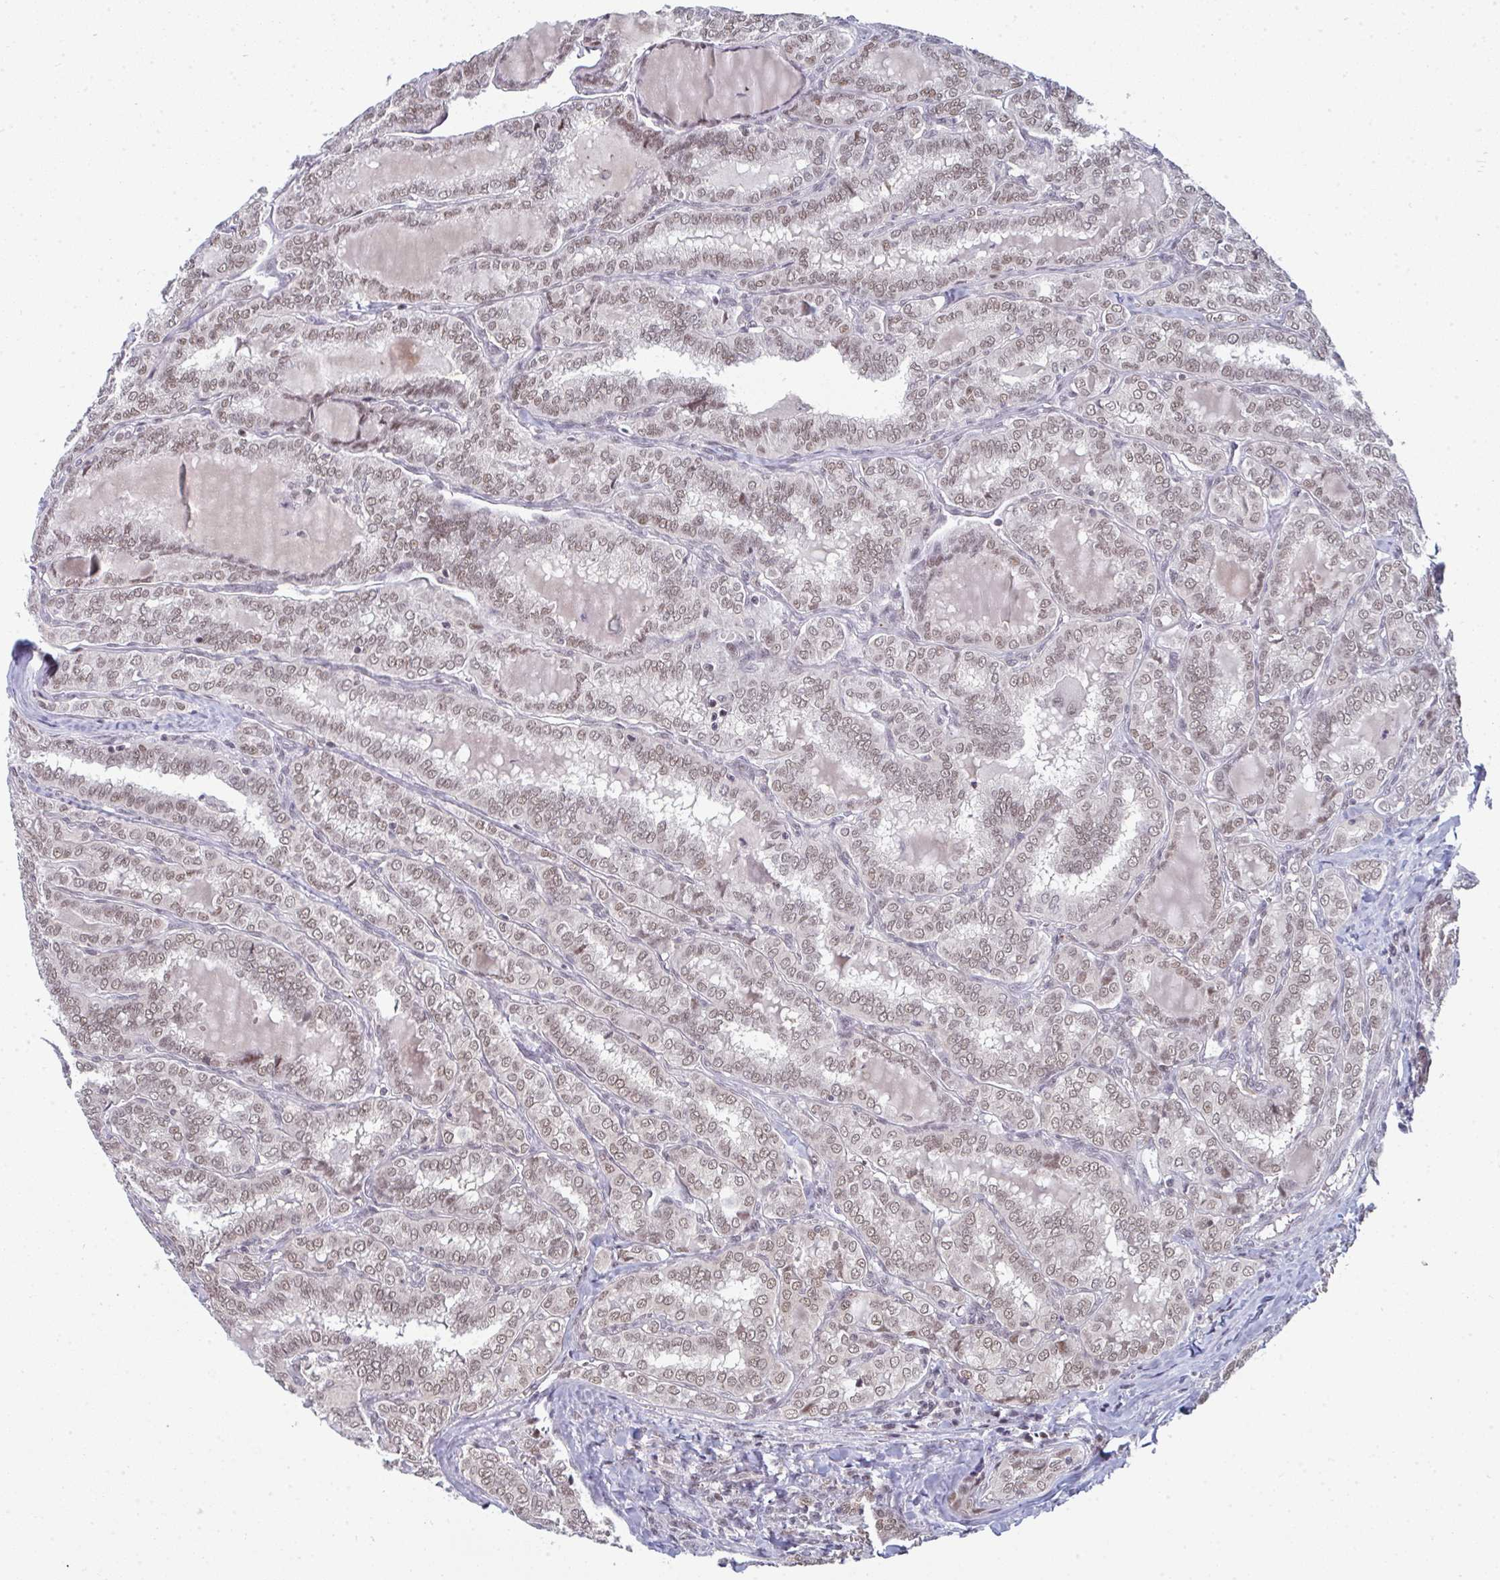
{"staining": {"intensity": "moderate", "quantity": ">75%", "location": "nuclear"}, "tissue": "thyroid cancer", "cell_type": "Tumor cells", "image_type": "cancer", "snomed": [{"axis": "morphology", "description": "Papillary adenocarcinoma, NOS"}, {"axis": "topography", "description": "Thyroid gland"}], "caption": "This micrograph reveals immunohistochemistry (IHC) staining of human thyroid cancer, with medium moderate nuclear expression in approximately >75% of tumor cells.", "gene": "ATF1", "patient": {"sex": "female", "age": 30}}